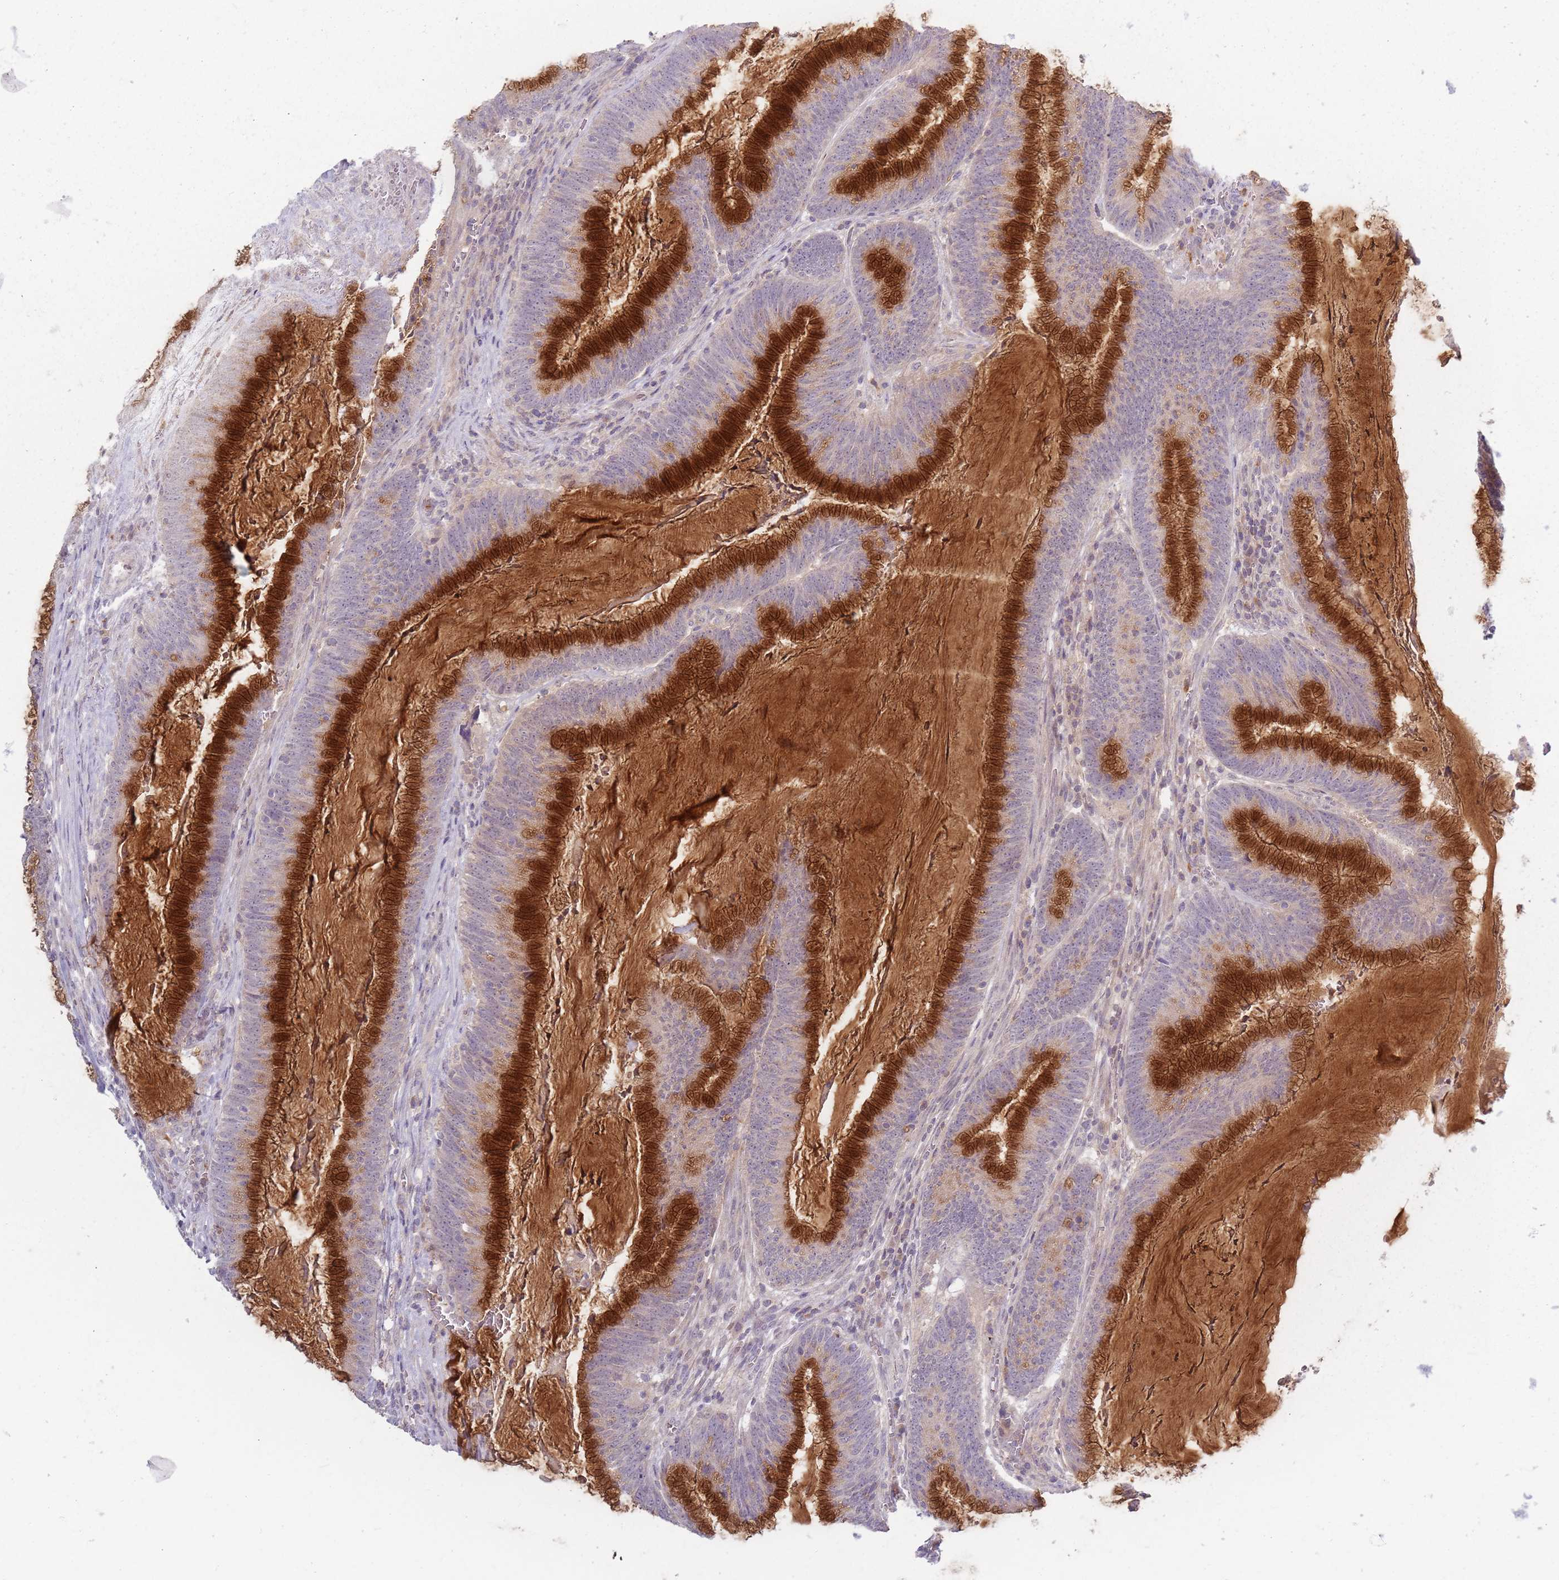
{"staining": {"intensity": "strong", "quantity": "25%-75%", "location": "cytoplasmic/membranous"}, "tissue": "colorectal cancer", "cell_type": "Tumor cells", "image_type": "cancer", "snomed": [{"axis": "morphology", "description": "Adenocarcinoma, NOS"}, {"axis": "topography", "description": "Rectum"}], "caption": "The photomicrograph shows immunohistochemical staining of colorectal adenocarcinoma. There is strong cytoplasmic/membranous expression is appreciated in approximately 25%-75% of tumor cells.", "gene": "ZDHHC2", "patient": {"sex": "female", "age": 77}}